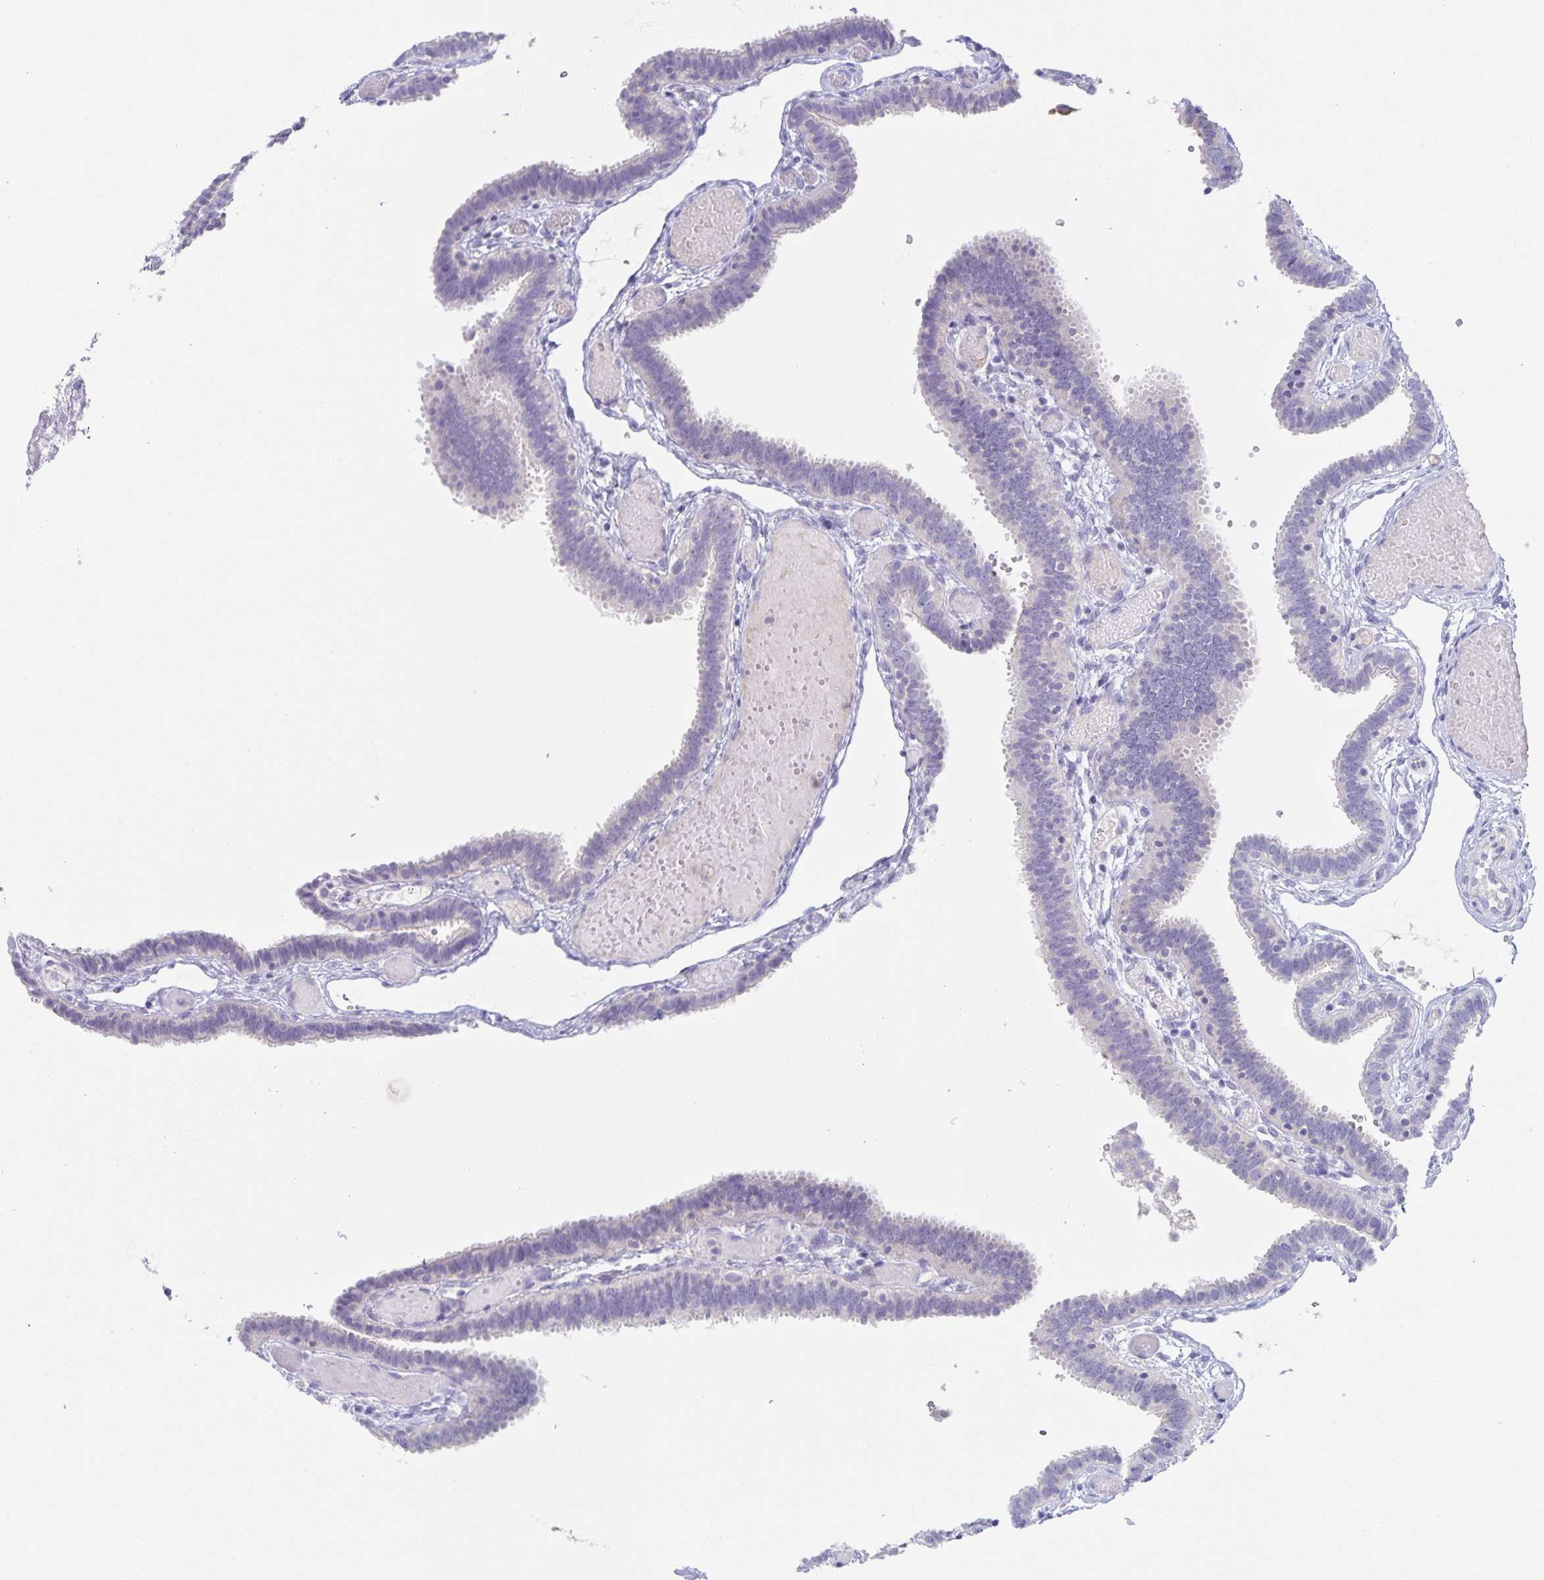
{"staining": {"intensity": "negative", "quantity": "none", "location": "none"}, "tissue": "fallopian tube", "cell_type": "Glandular cells", "image_type": "normal", "snomed": [{"axis": "morphology", "description": "Normal tissue, NOS"}, {"axis": "topography", "description": "Fallopian tube"}], "caption": "Glandular cells show no significant expression in normal fallopian tube.", "gene": "RPL36A", "patient": {"sex": "female", "age": 37}}